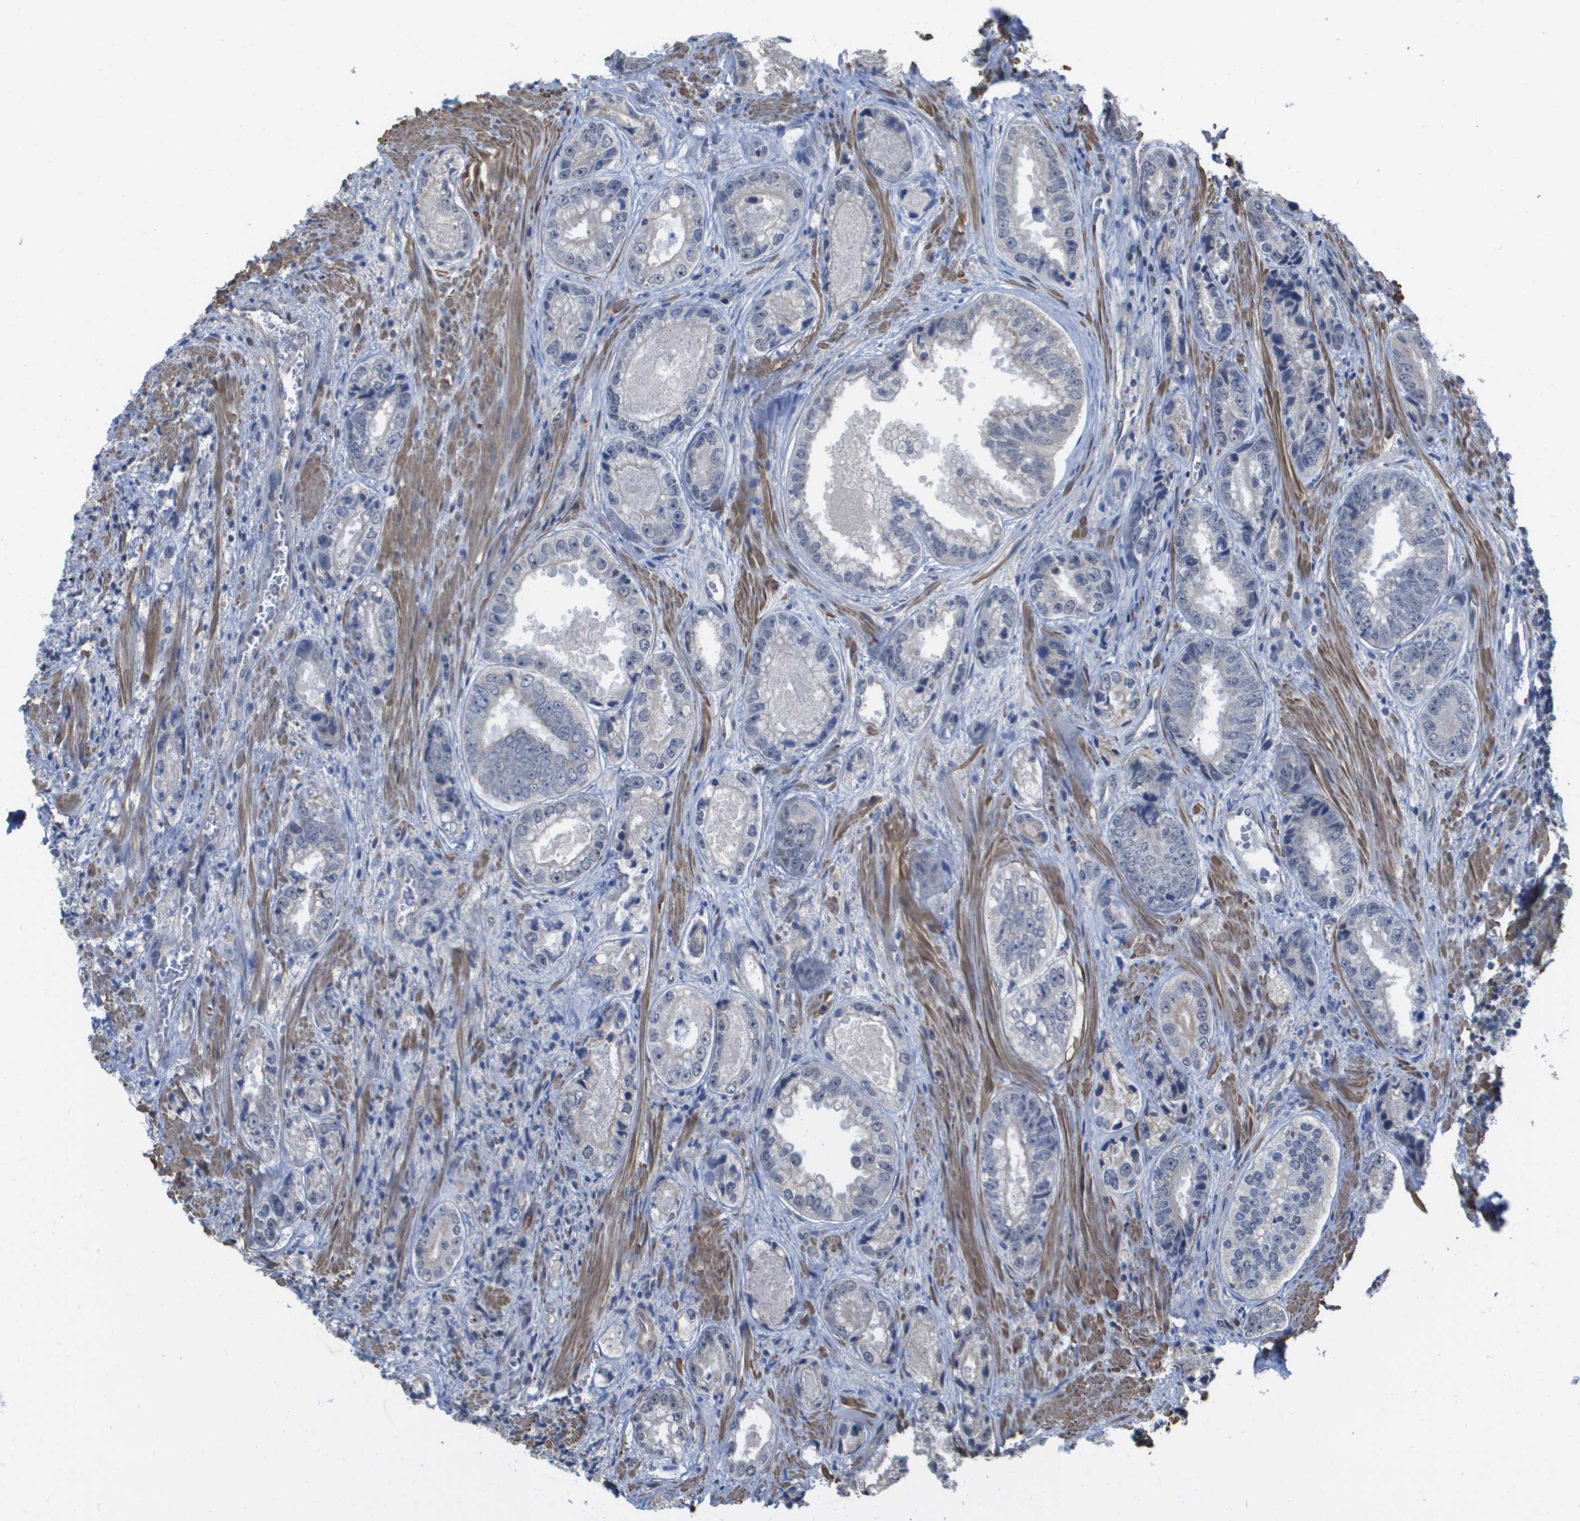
{"staining": {"intensity": "negative", "quantity": "none", "location": "none"}, "tissue": "prostate cancer", "cell_type": "Tumor cells", "image_type": "cancer", "snomed": [{"axis": "morphology", "description": "Adenocarcinoma, High grade"}, {"axis": "topography", "description": "Prostate"}], "caption": "The photomicrograph displays no significant expression in tumor cells of prostate cancer.", "gene": "RNF112", "patient": {"sex": "male", "age": 61}}